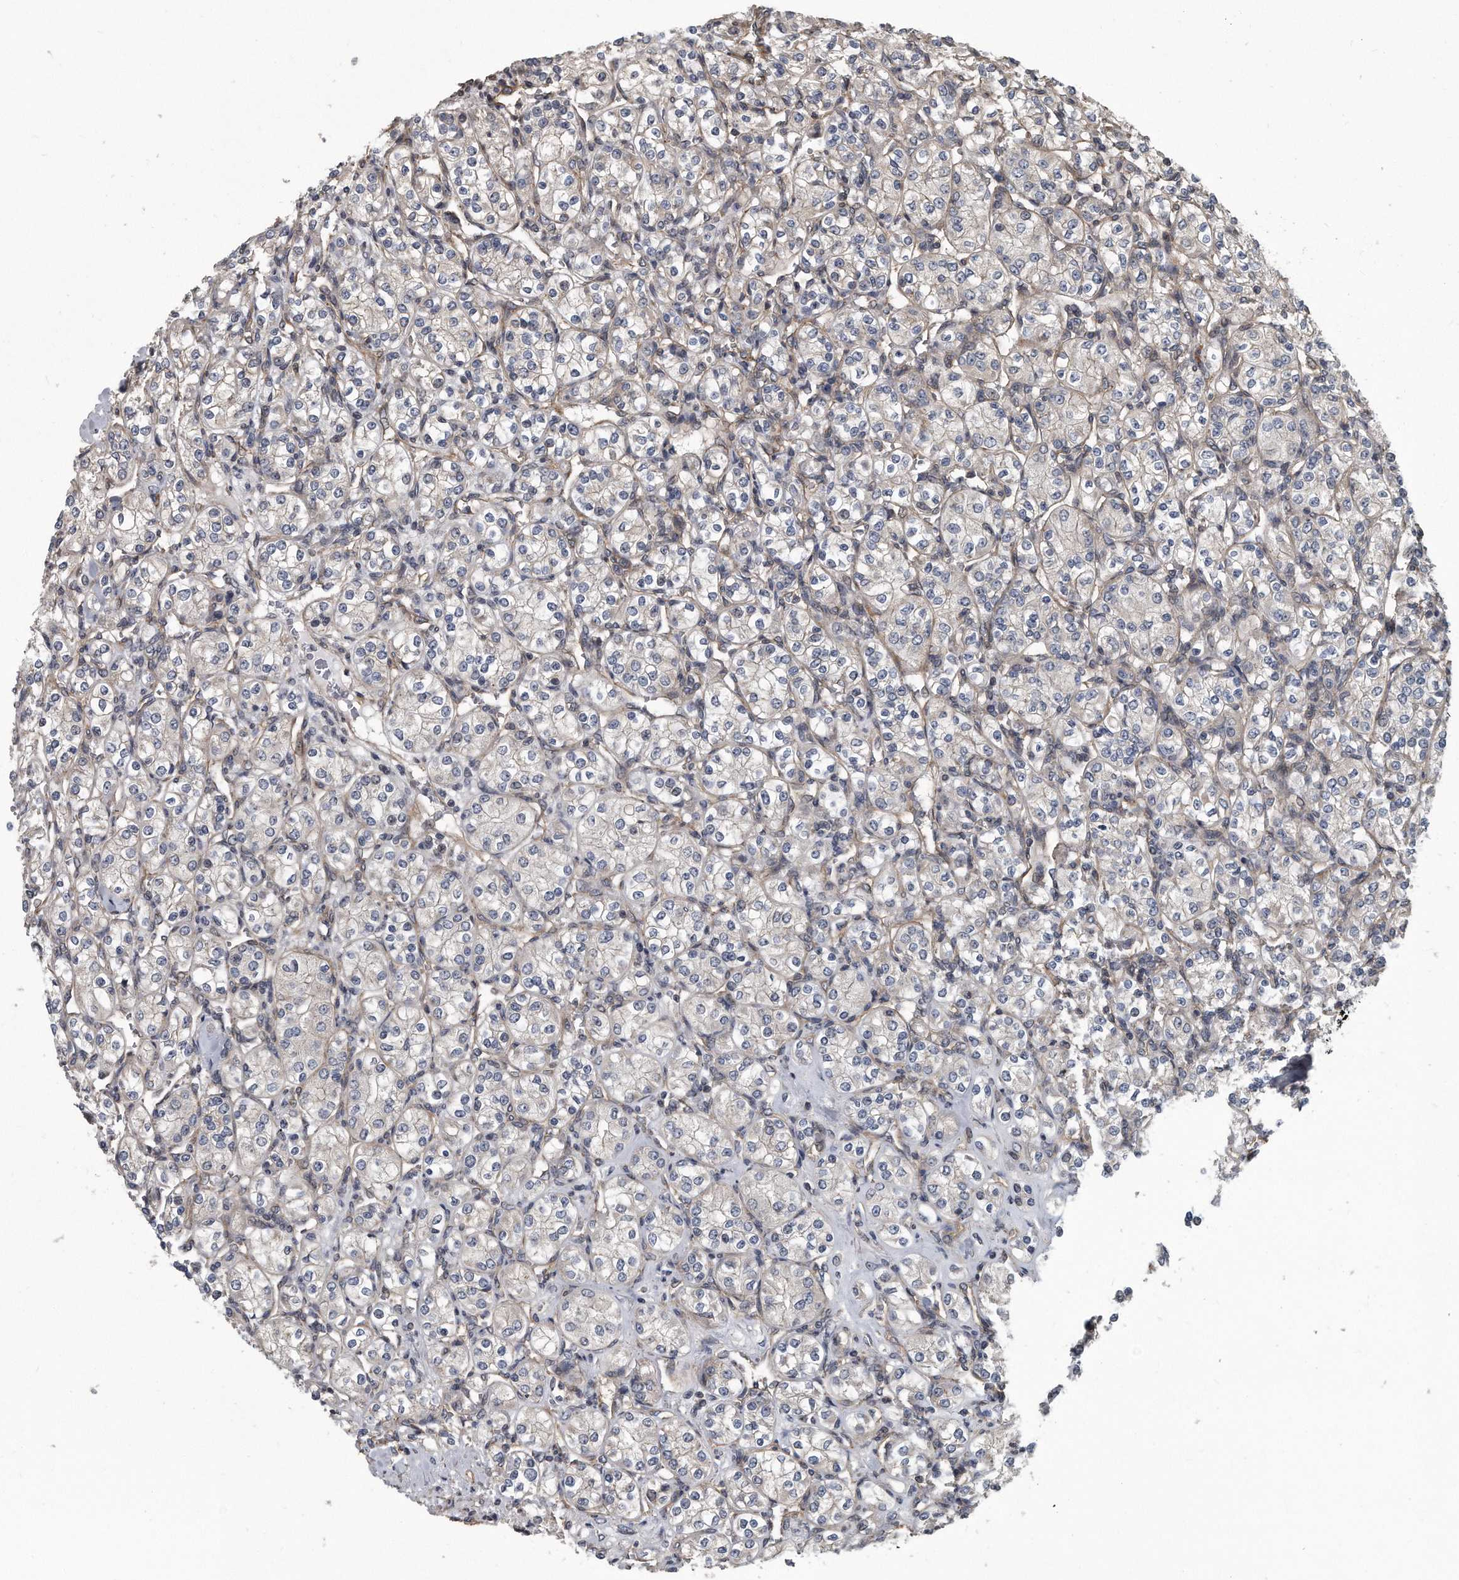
{"staining": {"intensity": "negative", "quantity": "none", "location": "none"}, "tissue": "renal cancer", "cell_type": "Tumor cells", "image_type": "cancer", "snomed": [{"axis": "morphology", "description": "Adenocarcinoma, NOS"}, {"axis": "topography", "description": "Kidney"}], "caption": "There is no significant staining in tumor cells of renal cancer (adenocarcinoma). (Brightfield microscopy of DAB (3,3'-diaminobenzidine) immunohistochemistry (IHC) at high magnification).", "gene": "ARMCX1", "patient": {"sex": "male", "age": 77}}